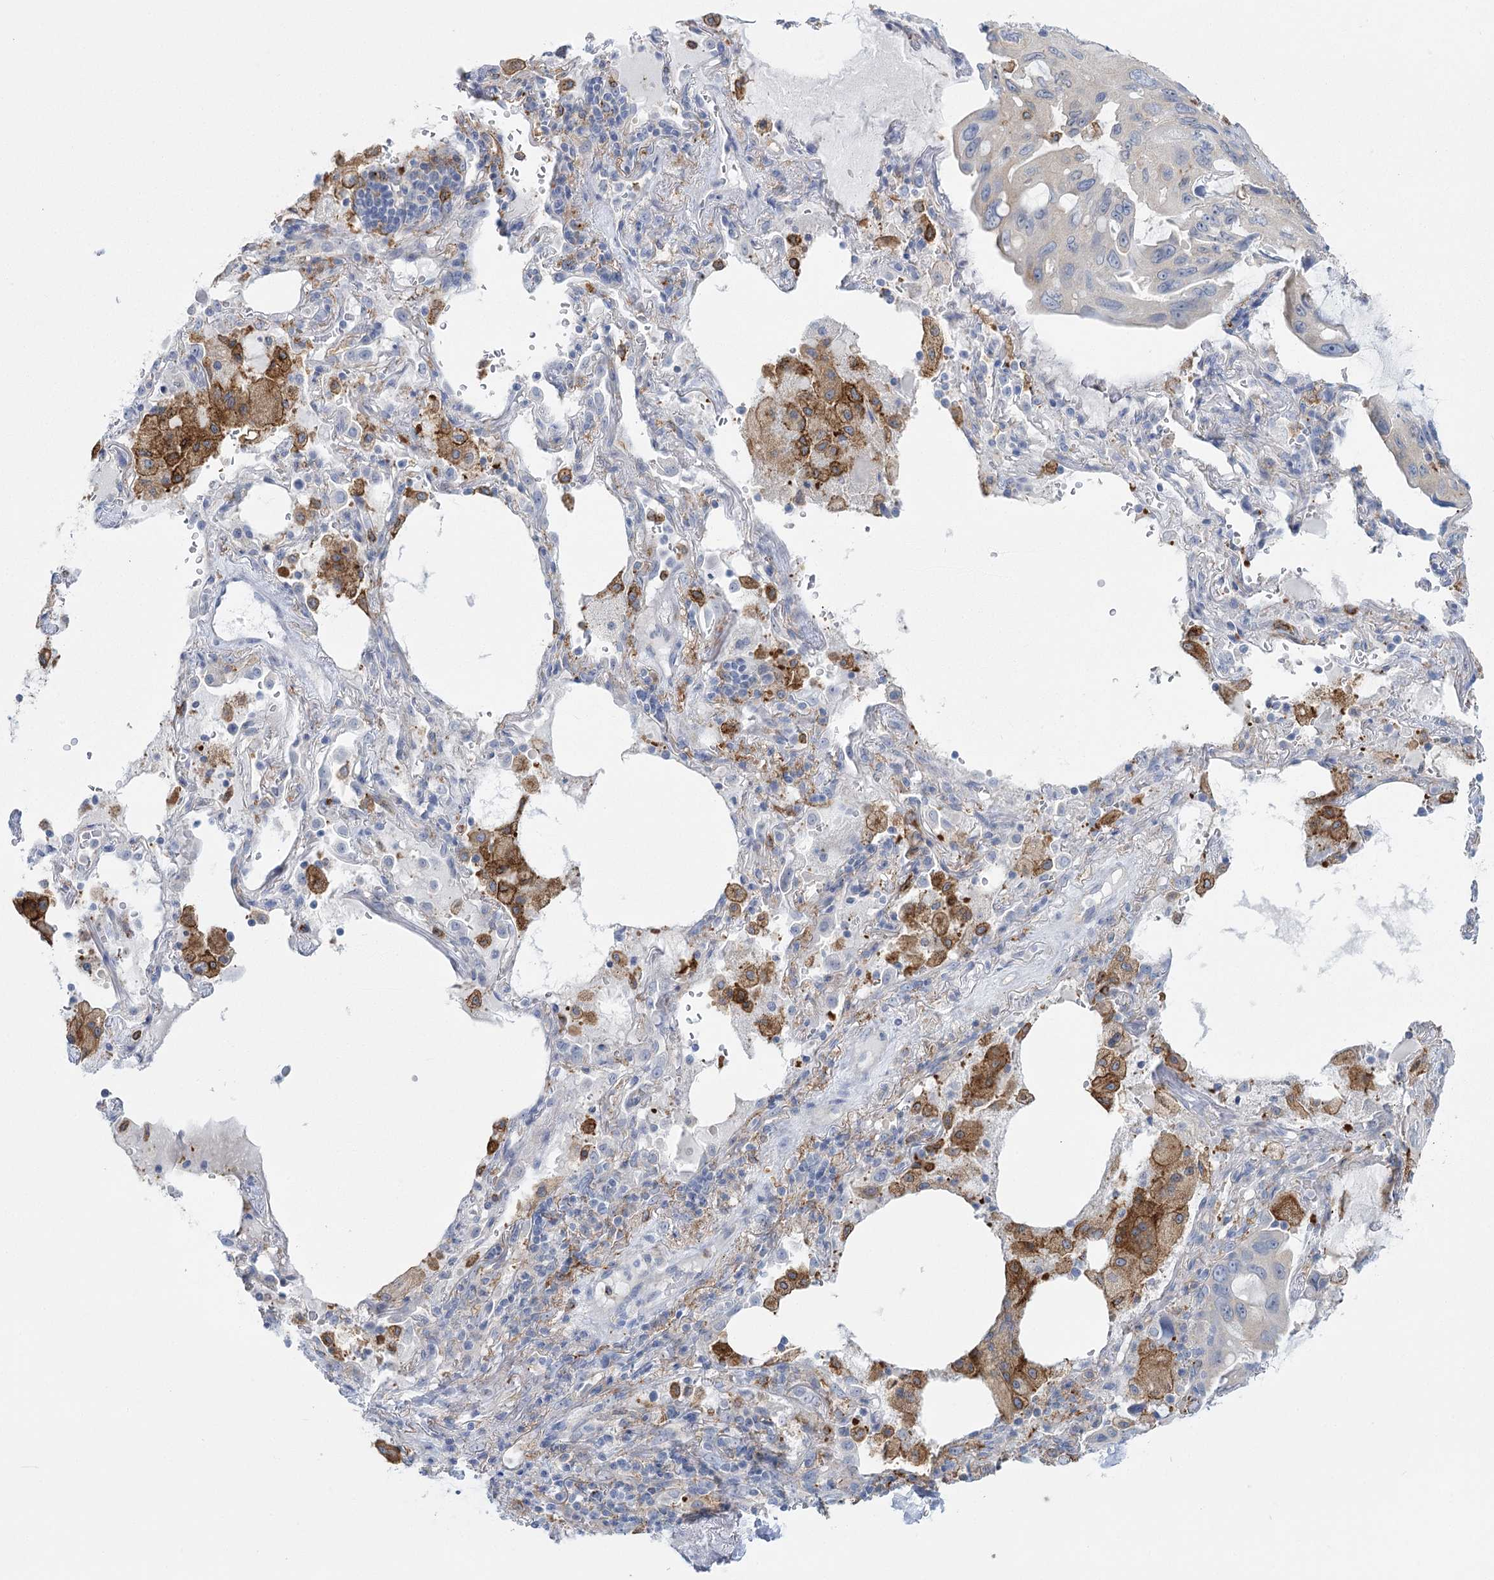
{"staining": {"intensity": "negative", "quantity": "none", "location": "none"}, "tissue": "lung cancer", "cell_type": "Tumor cells", "image_type": "cancer", "snomed": [{"axis": "morphology", "description": "Squamous cell carcinoma, NOS"}, {"axis": "topography", "description": "Lung"}], "caption": "This is an immunohistochemistry (IHC) image of human squamous cell carcinoma (lung). There is no expression in tumor cells.", "gene": "CCDC88A", "patient": {"sex": "female", "age": 73}}